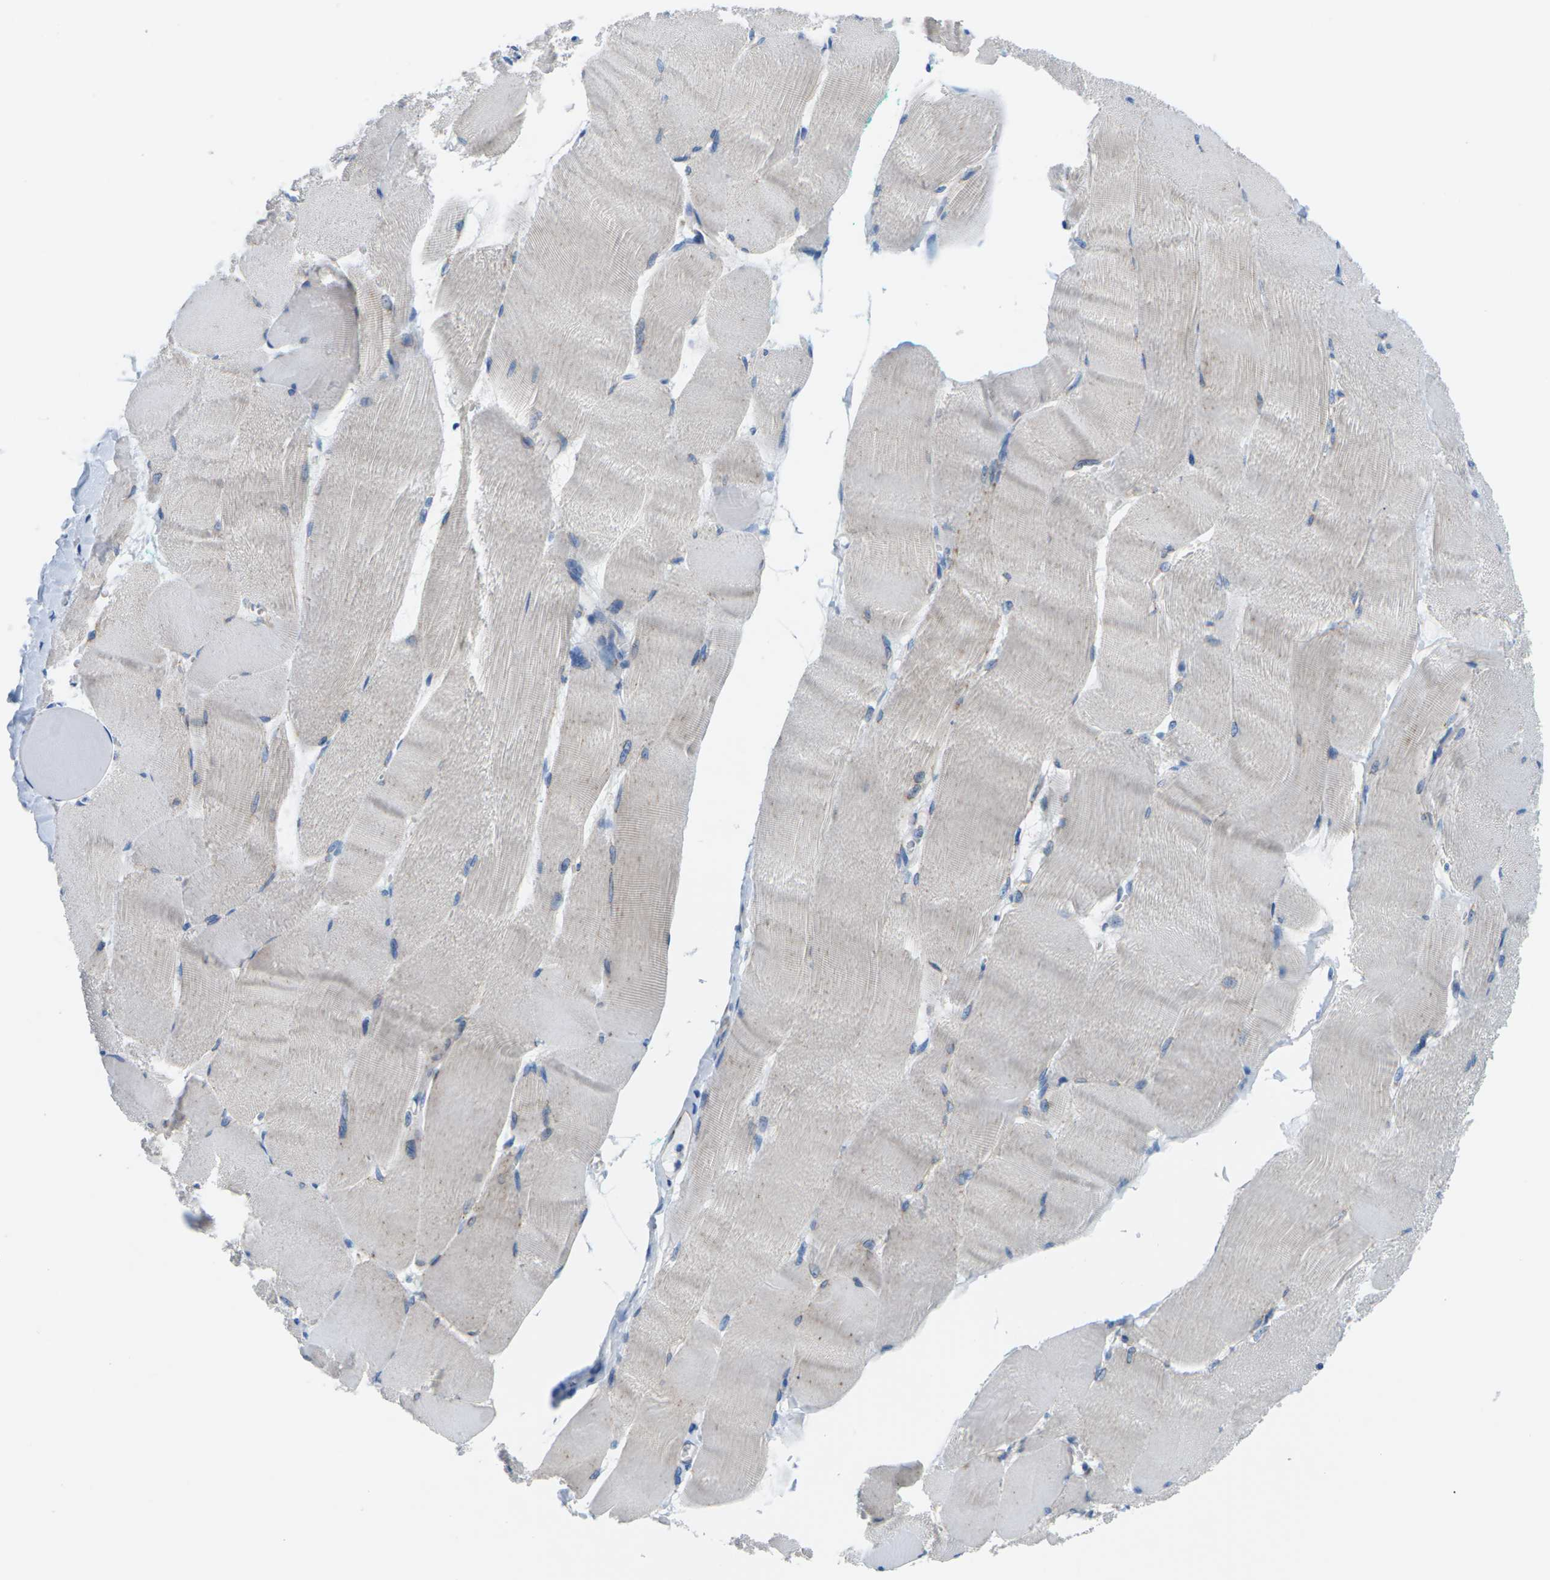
{"staining": {"intensity": "weak", "quantity": "<25%", "location": "cytoplasmic/membranous"}, "tissue": "skeletal muscle", "cell_type": "Myocytes", "image_type": "normal", "snomed": [{"axis": "morphology", "description": "Normal tissue, NOS"}, {"axis": "morphology", "description": "Squamous cell carcinoma, NOS"}, {"axis": "topography", "description": "Skeletal muscle"}], "caption": "Myocytes show no significant staining in normal skeletal muscle. (DAB (3,3'-diaminobenzidine) immunohistochemistry, high magnification).", "gene": "SYNGR2", "patient": {"sex": "male", "age": 51}}